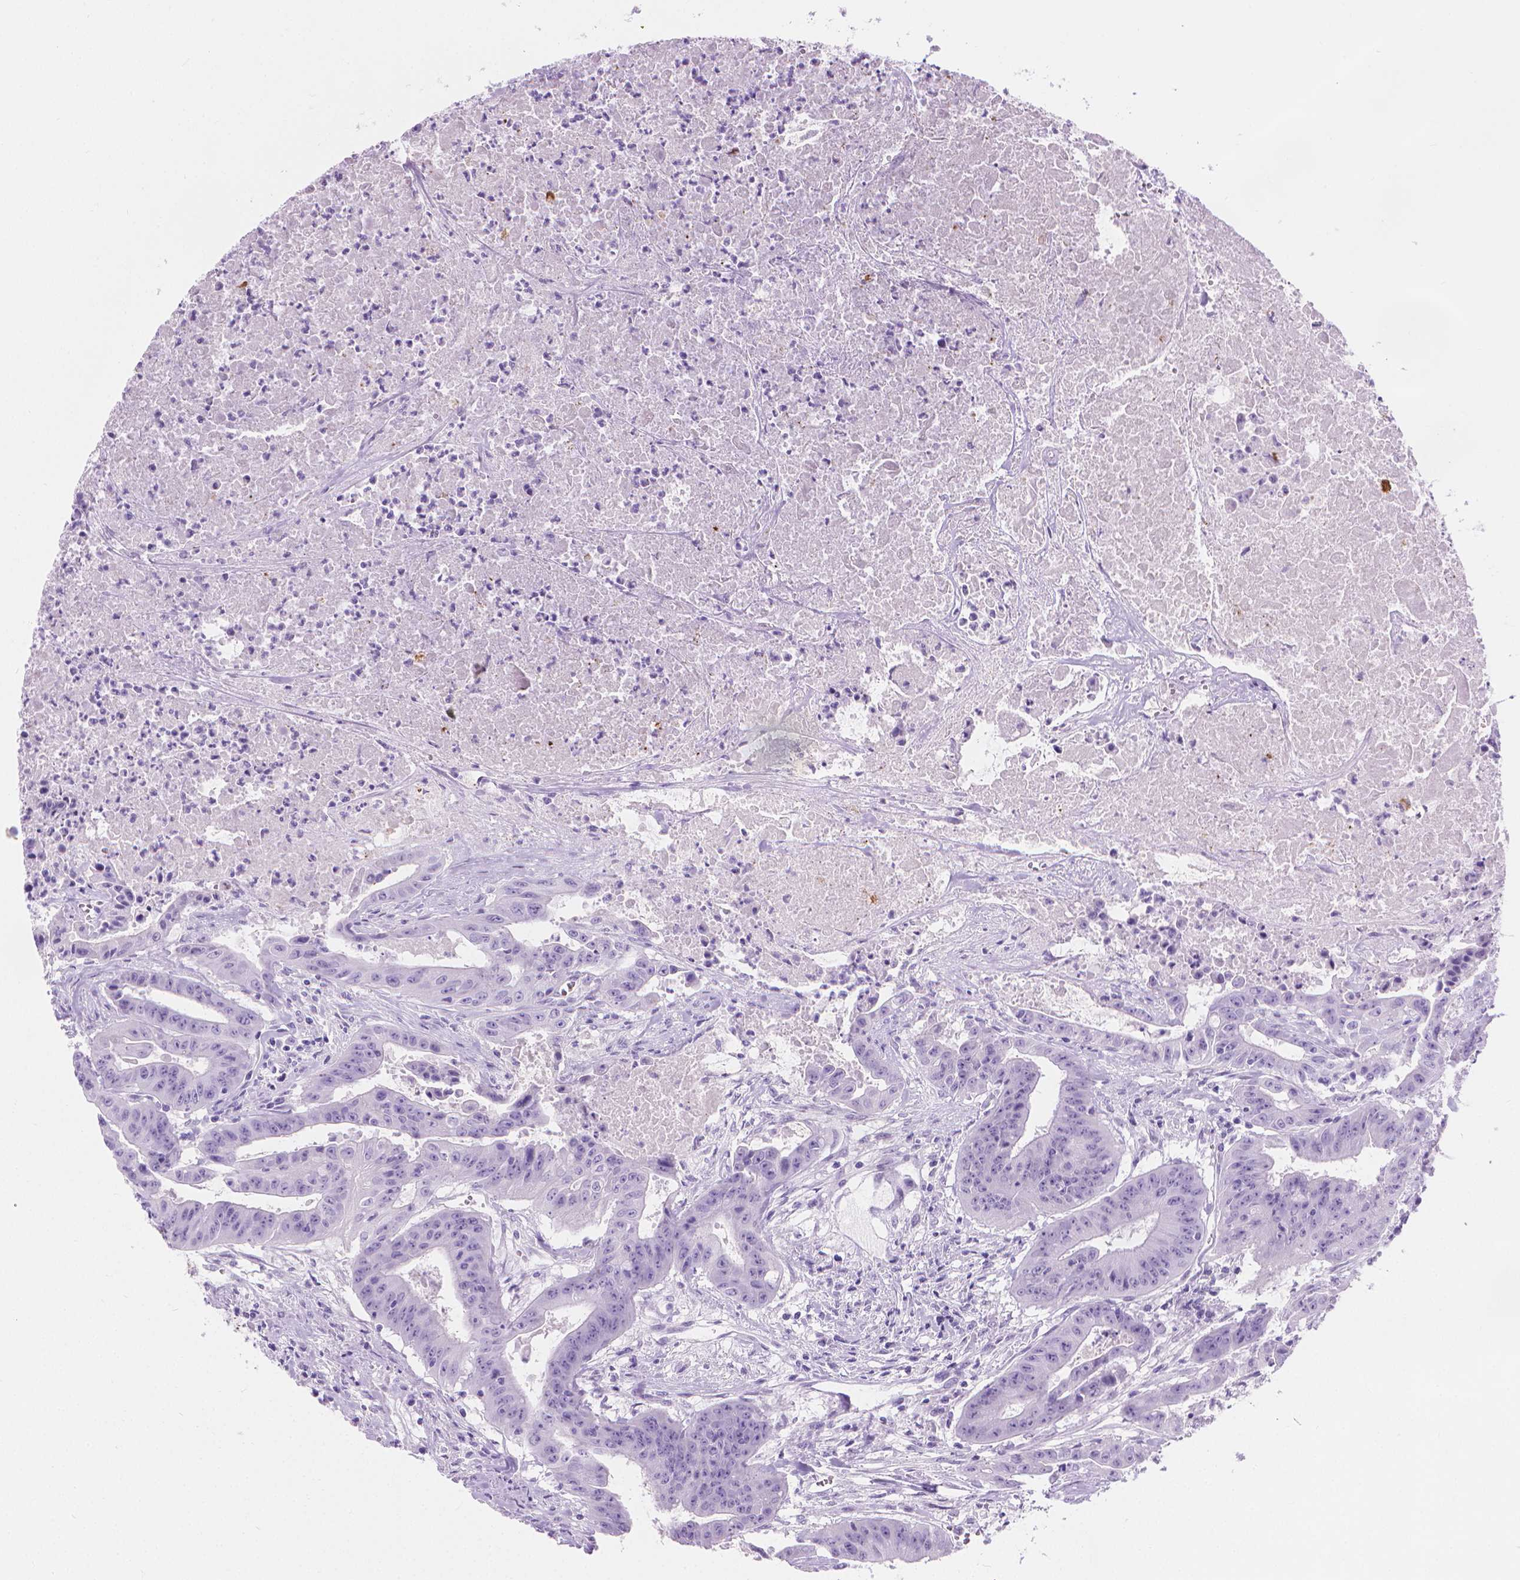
{"staining": {"intensity": "negative", "quantity": "none", "location": "none"}, "tissue": "colorectal cancer", "cell_type": "Tumor cells", "image_type": "cancer", "snomed": [{"axis": "morphology", "description": "Adenocarcinoma, NOS"}, {"axis": "topography", "description": "Colon"}], "caption": "Protein analysis of colorectal cancer reveals no significant staining in tumor cells.", "gene": "CFAP52", "patient": {"sex": "male", "age": 33}}